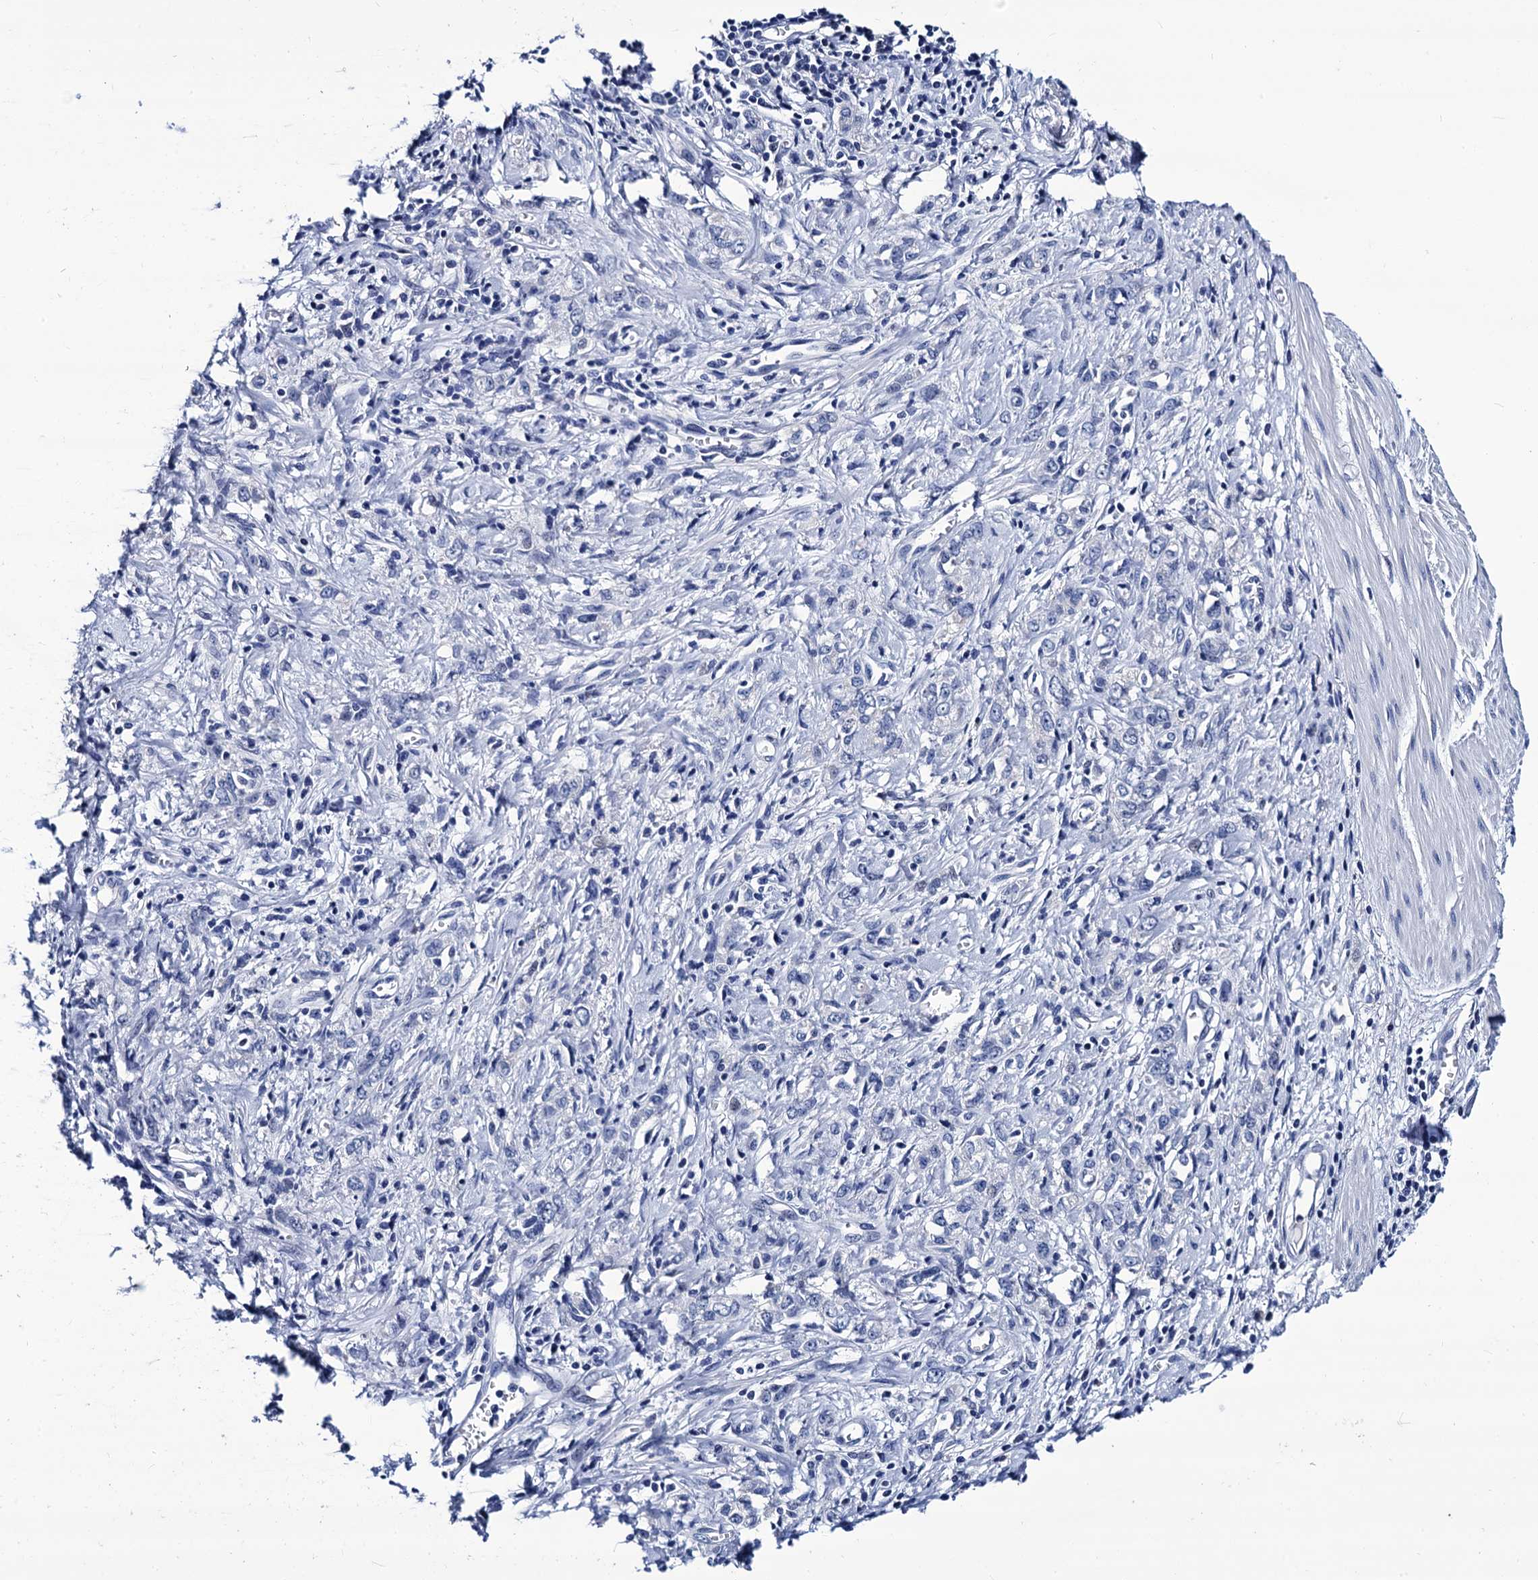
{"staining": {"intensity": "negative", "quantity": "none", "location": "none"}, "tissue": "stomach cancer", "cell_type": "Tumor cells", "image_type": "cancer", "snomed": [{"axis": "morphology", "description": "Adenocarcinoma, NOS"}, {"axis": "topography", "description": "Stomach"}], "caption": "Tumor cells are negative for protein expression in human stomach cancer. The staining was performed using DAB (3,3'-diaminobenzidine) to visualize the protein expression in brown, while the nuclei were stained in blue with hematoxylin (Magnification: 20x).", "gene": "LRRC30", "patient": {"sex": "female", "age": 76}}